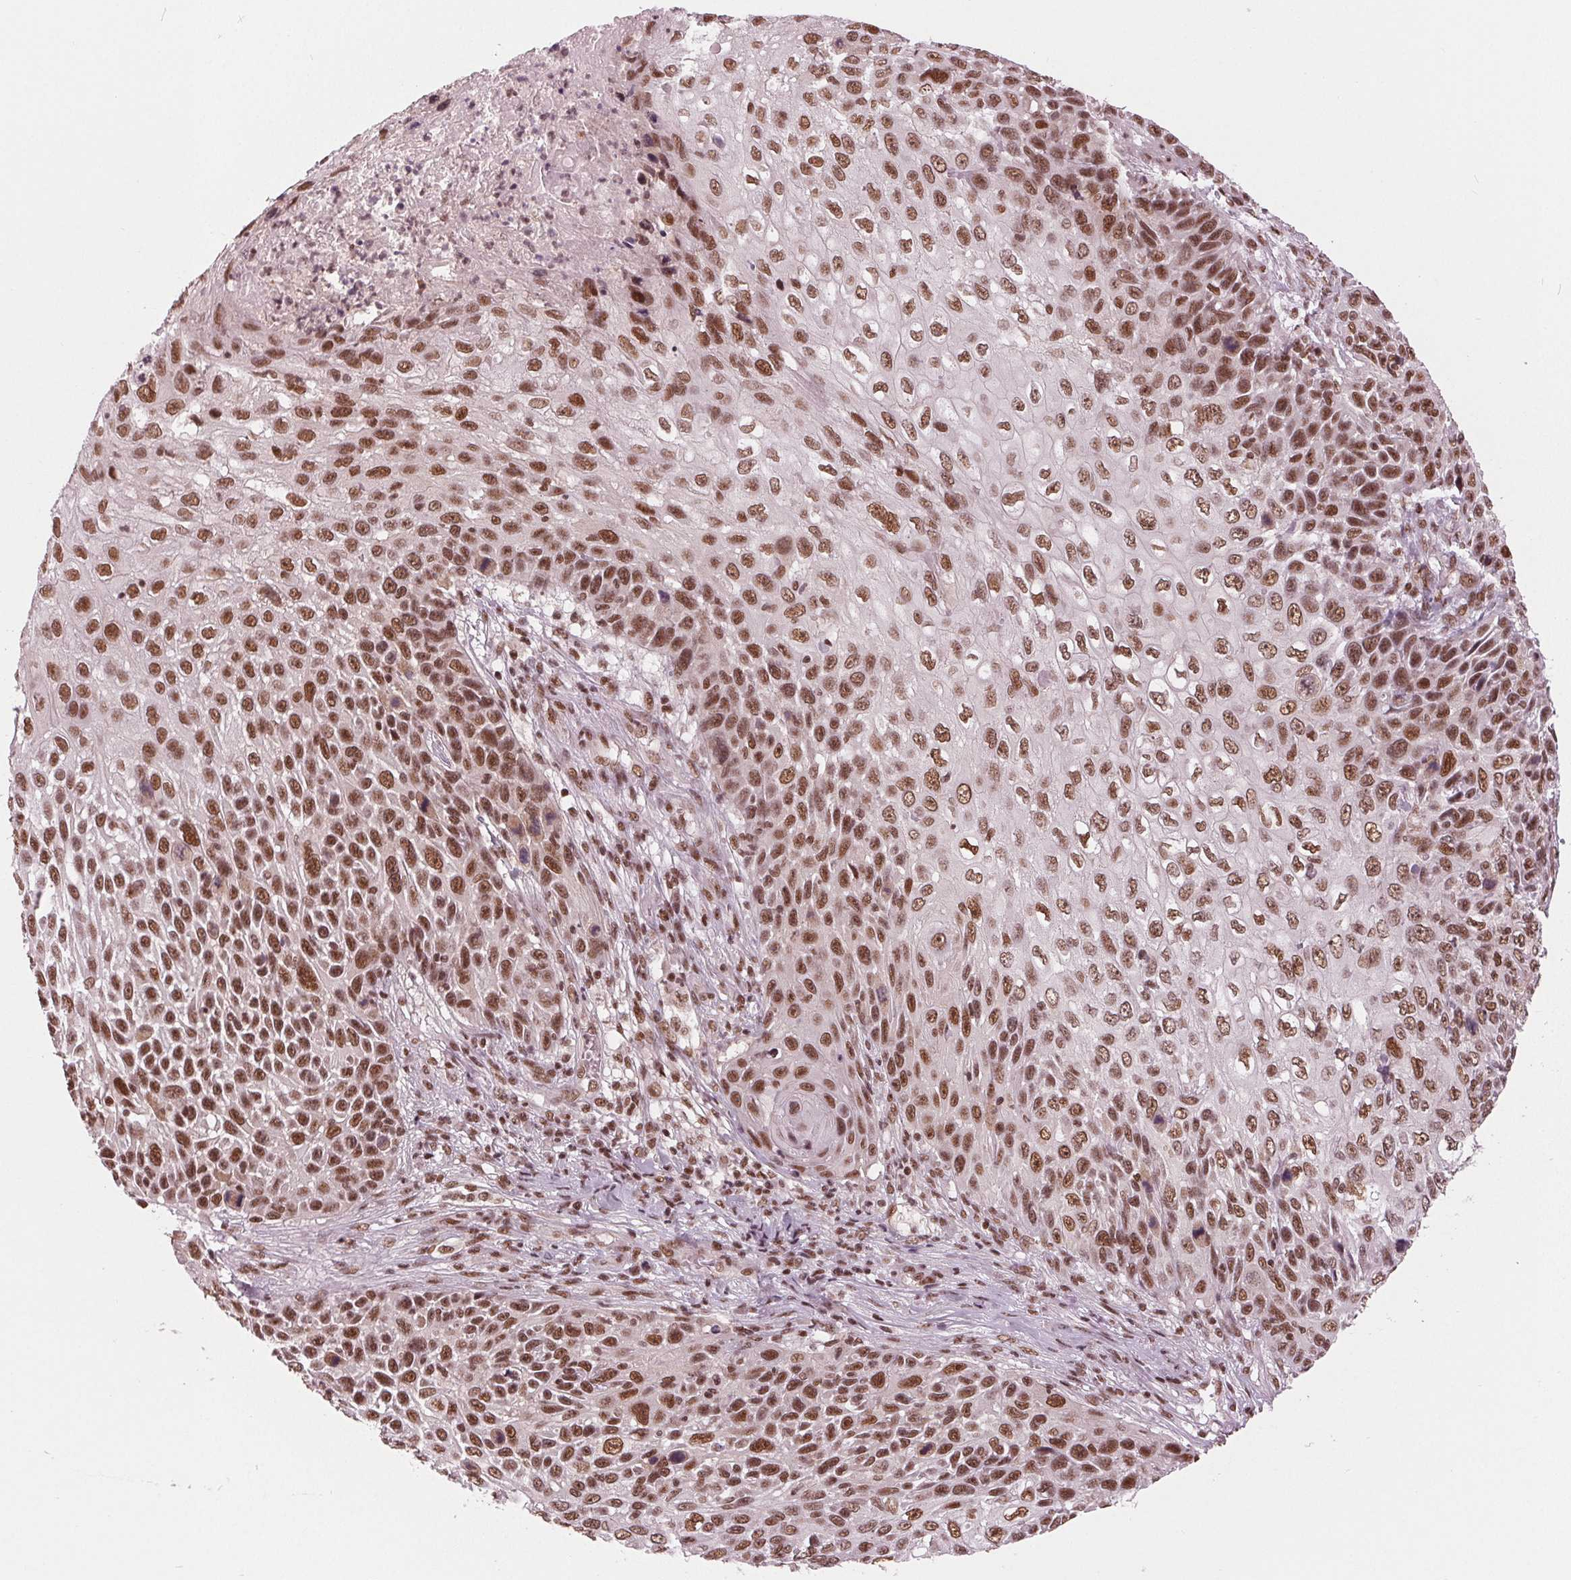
{"staining": {"intensity": "moderate", "quantity": ">75%", "location": "nuclear"}, "tissue": "skin cancer", "cell_type": "Tumor cells", "image_type": "cancer", "snomed": [{"axis": "morphology", "description": "Squamous cell carcinoma, NOS"}, {"axis": "topography", "description": "Skin"}], "caption": "An IHC histopathology image of tumor tissue is shown. Protein staining in brown highlights moderate nuclear positivity in skin squamous cell carcinoma within tumor cells. The protein is stained brown, and the nuclei are stained in blue (DAB (3,3'-diaminobenzidine) IHC with brightfield microscopy, high magnification).", "gene": "LSM2", "patient": {"sex": "male", "age": 92}}